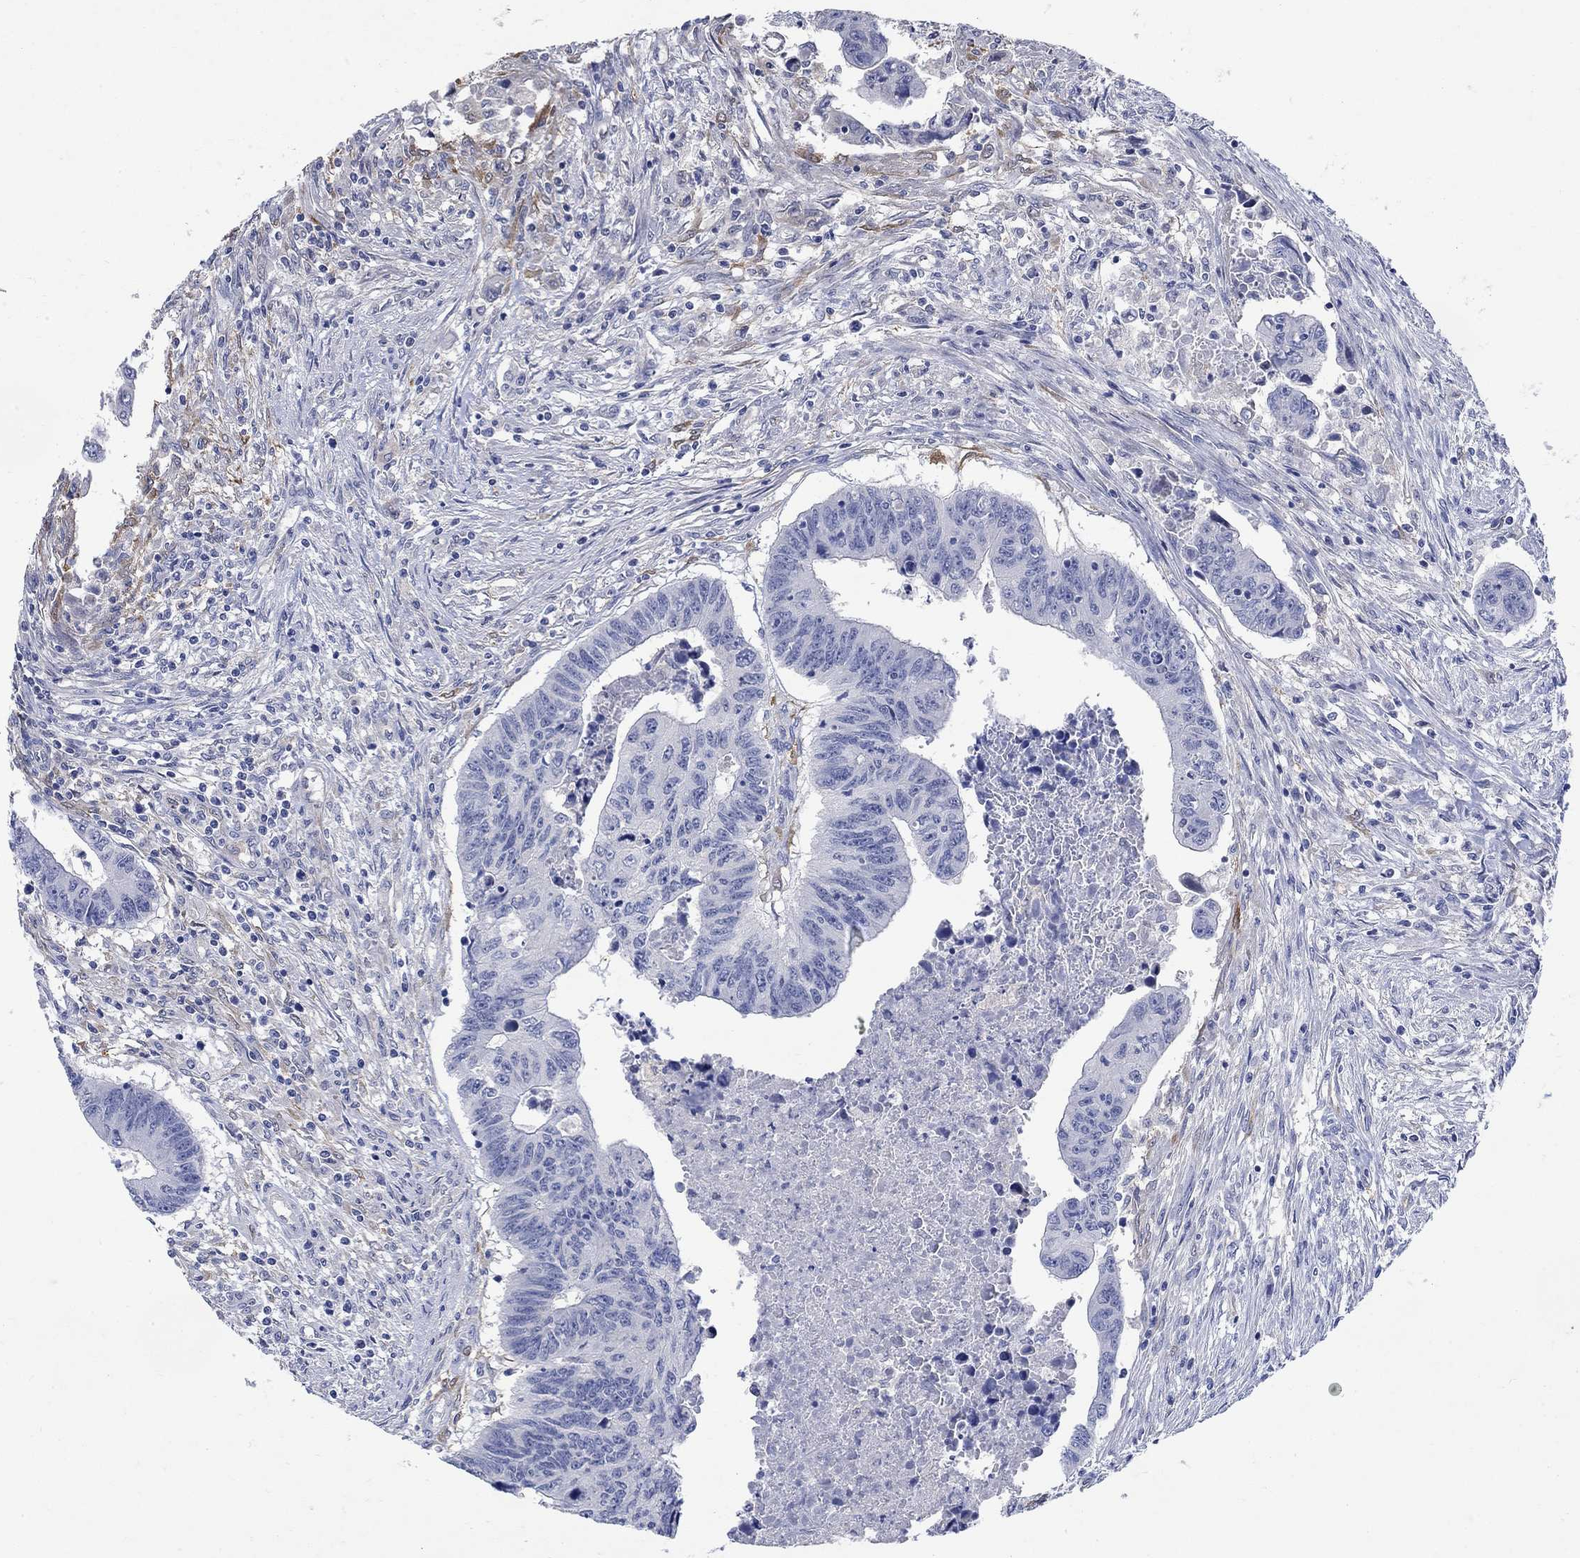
{"staining": {"intensity": "negative", "quantity": "none", "location": "none"}, "tissue": "colorectal cancer", "cell_type": "Tumor cells", "image_type": "cancer", "snomed": [{"axis": "morphology", "description": "Adenocarcinoma, NOS"}, {"axis": "topography", "description": "Rectum"}], "caption": "There is no significant staining in tumor cells of colorectal adenocarcinoma. The staining was performed using DAB to visualize the protein expression in brown, while the nuclei were stained in blue with hematoxylin (Magnification: 20x).", "gene": "TGM2", "patient": {"sex": "female", "age": 85}}